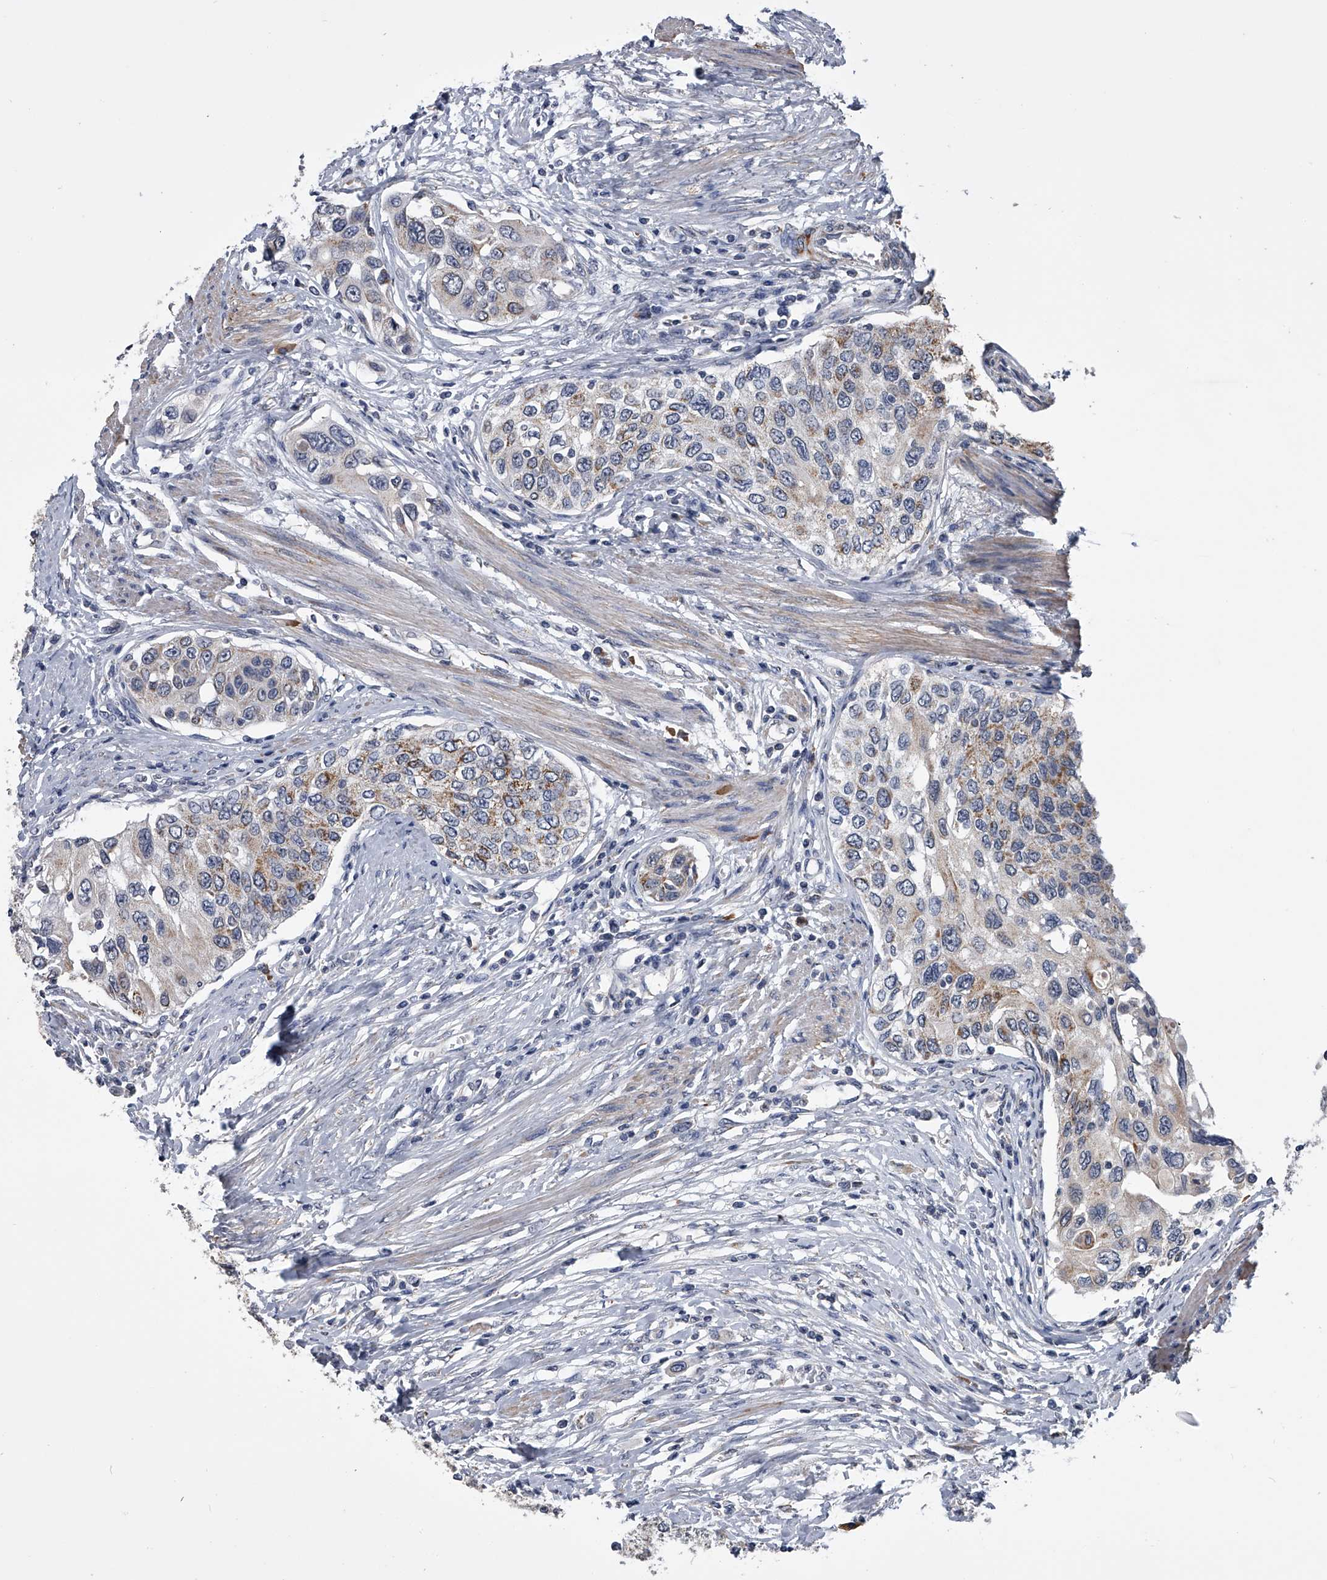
{"staining": {"intensity": "weak", "quantity": ">75%", "location": "cytoplasmic/membranous"}, "tissue": "urothelial cancer", "cell_type": "Tumor cells", "image_type": "cancer", "snomed": [{"axis": "morphology", "description": "Urothelial carcinoma, High grade"}, {"axis": "topography", "description": "Urinary bladder"}], "caption": "A brown stain labels weak cytoplasmic/membranous expression of a protein in human urothelial cancer tumor cells.", "gene": "OAT", "patient": {"sex": "female", "age": 56}}